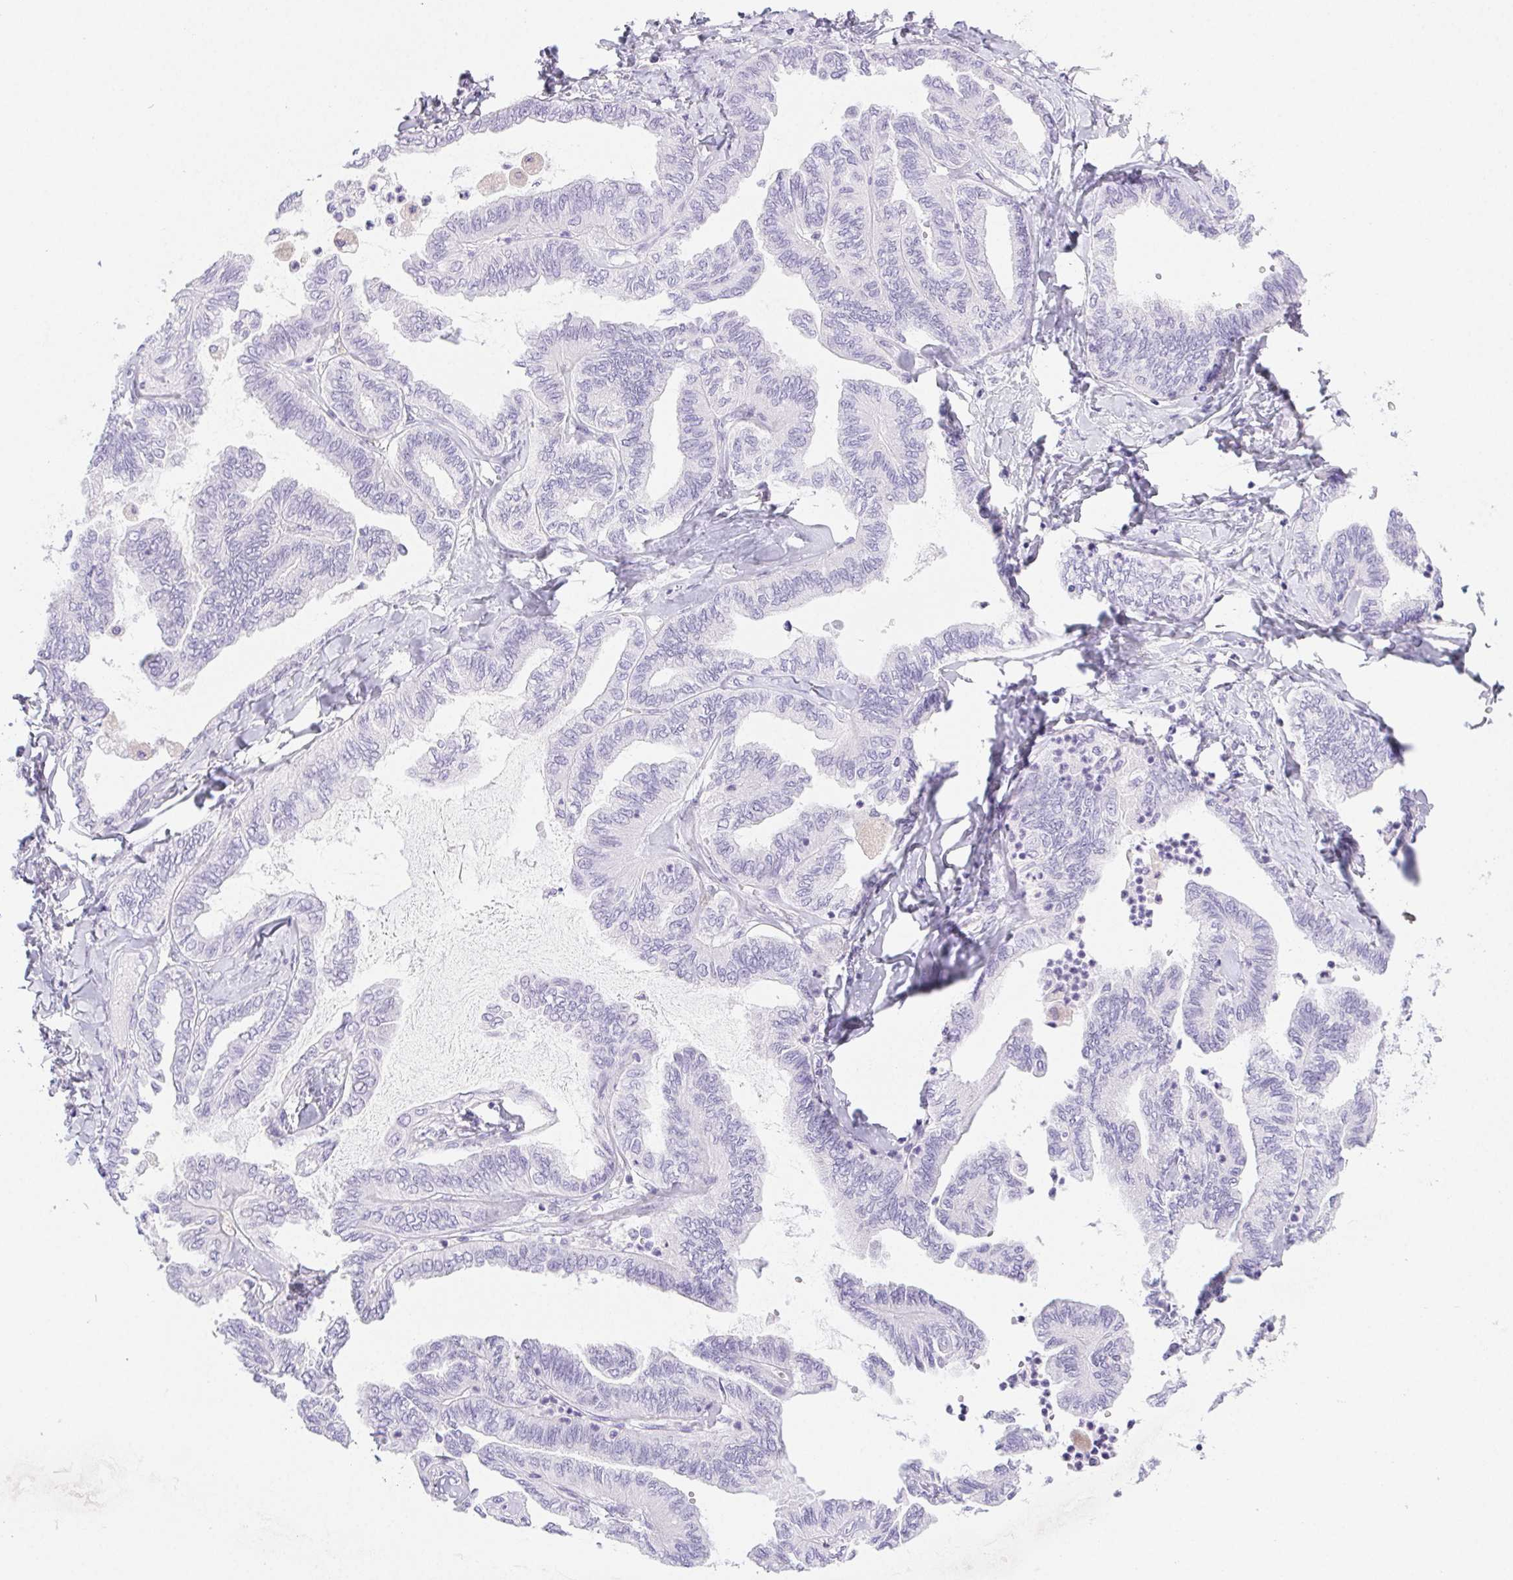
{"staining": {"intensity": "negative", "quantity": "none", "location": "none"}, "tissue": "ovarian cancer", "cell_type": "Tumor cells", "image_type": "cancer", "snomed": [{"axis": "morphology", "description": "Carcinoma, endometroid"}, {"axis": "topography", "description": "Ovary"}], "caption": "DAB (3,3'-diaminobenzidine) immunohistochemical staining of ovarian cancer (endometroid carcinoma) displays no significant positivity in tumor cells. (DAB immunohistochemistry visualized using brightfield microscopy, high magnification).", "gene": "PNLIP", "patient": {"sex": "female", "age": 70}}